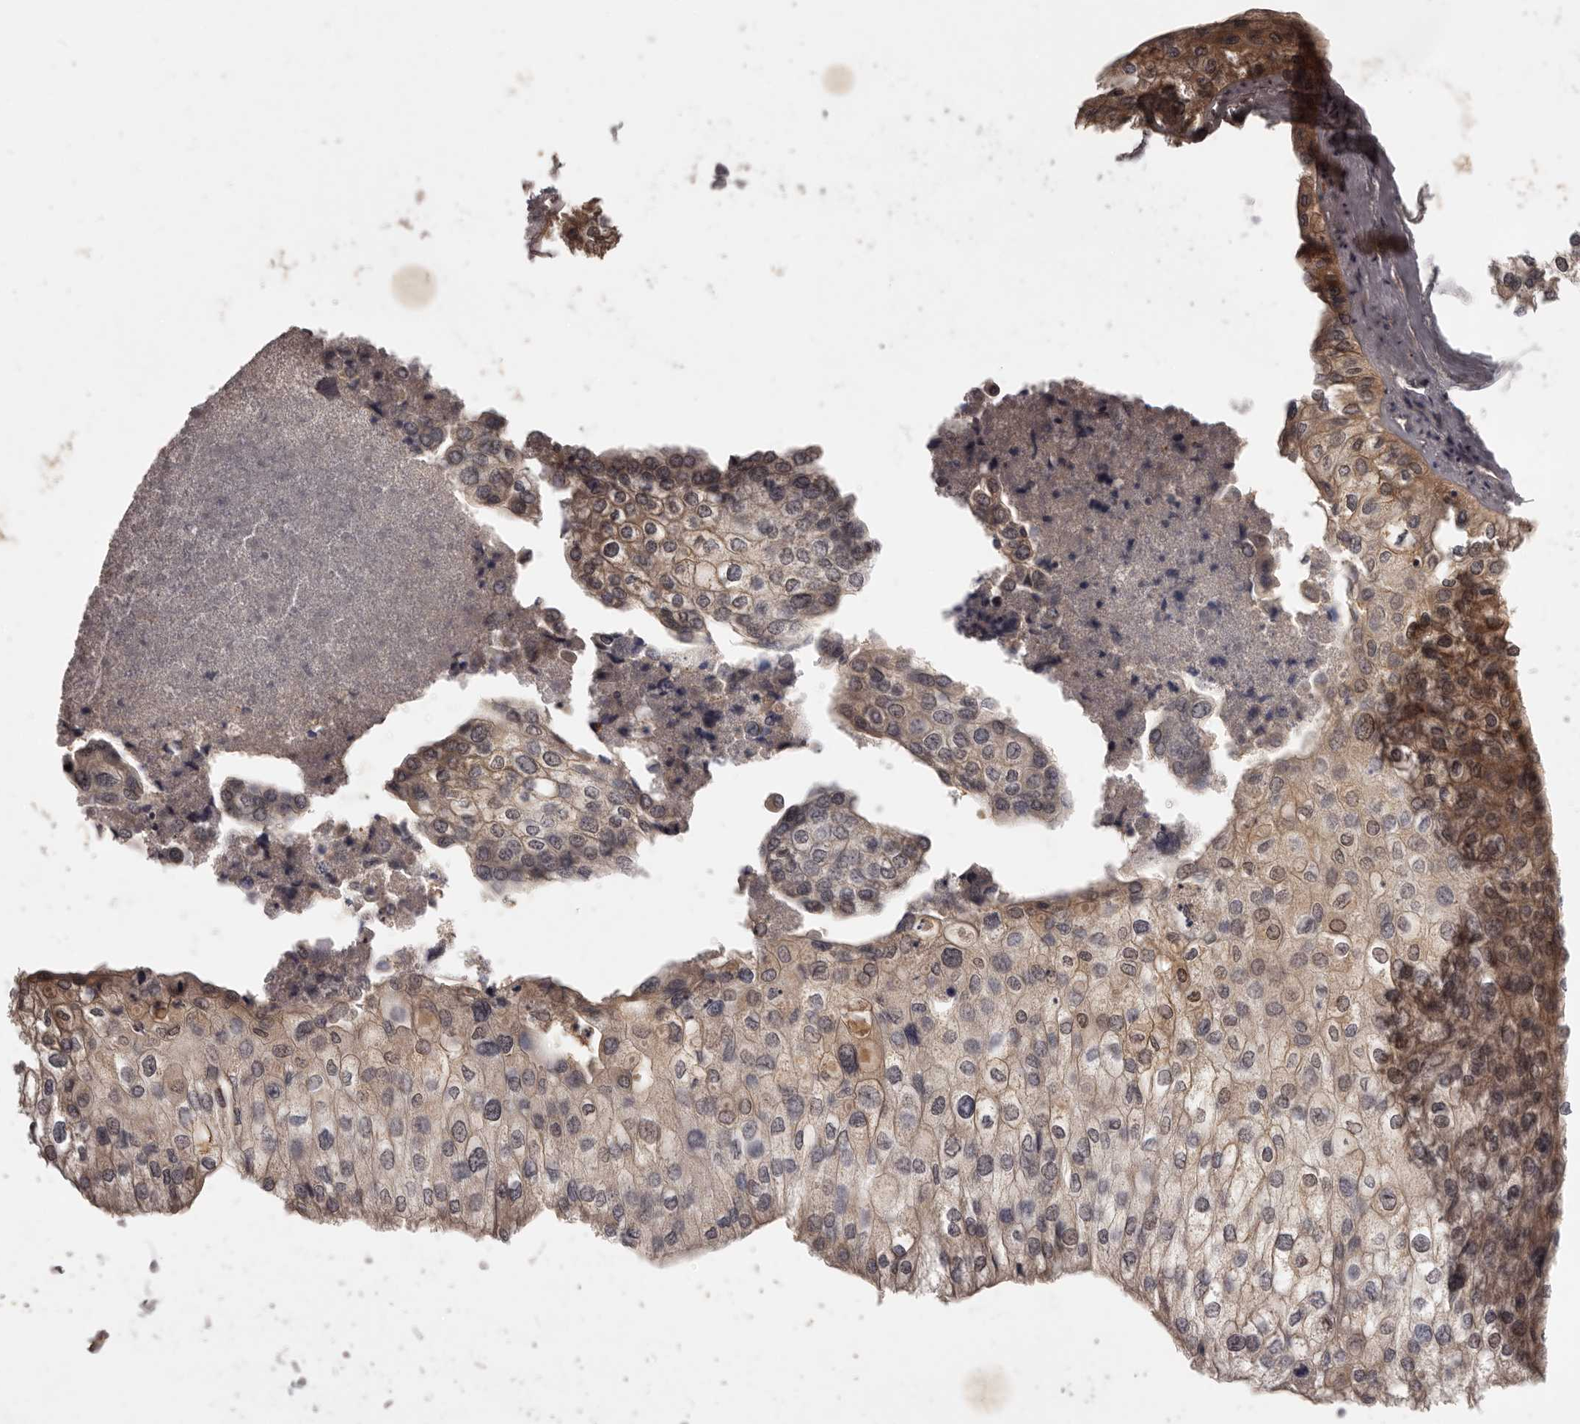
{"staining": {"intensity": "weak", "quantity": ">75%", "location": "cytoplasmic/membranous,nuclear"}, "tissue": "urothelial cancer", "cell_type": "Tumor cells", "image_type": "cancer", "snomed": [{"axis": "morphology", "description": "Urothelial carcinoma, High grade"}, {"axis": "topography", "description": "Urinary bladder"}], "caption": "Approximately >75% of tumor cells in urothelial carcinoma (high-grade) display weak cytoplasmic/membranous and nuclear protein expression as visualized by brown immunohistochemical staining.", "gene": "TSPAN13", "patient": {"sex": "male", "age": 64}}